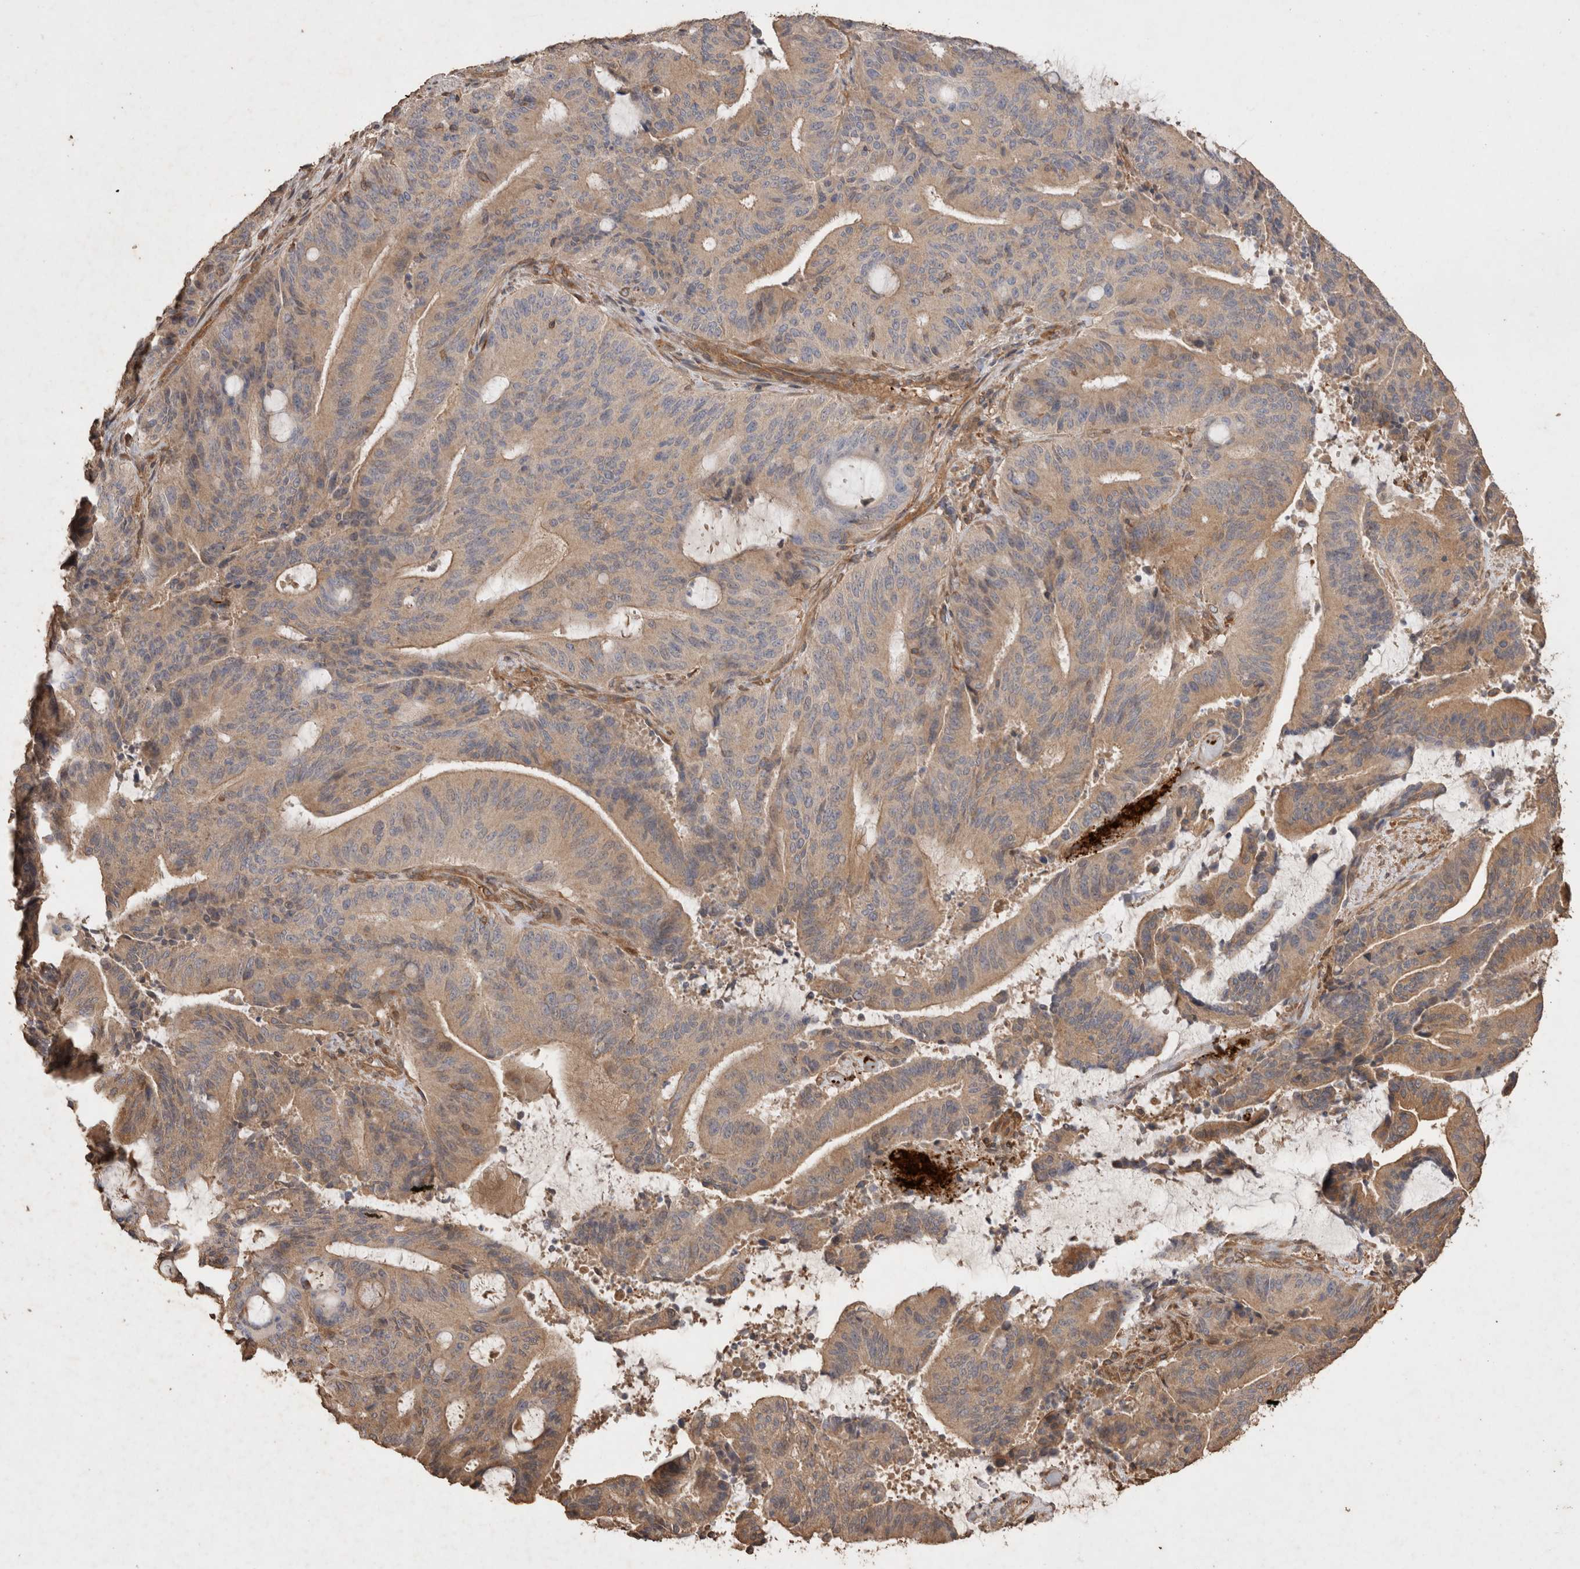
{"staining": {"intensity": "moderate", "quantity": "25%-75%", "location": "cytoplasmic/membranous"}, "tissue": "liver cancer", "cell_type": "Tumor cells", "image_type": "cancer", "snomed": [{"axis": "morphology", "description": "Normal tissue, NOS"}, {"axis": "morphology", "description": "Cholangiocarcinoma"}, {"axis": "topography", "description": "Liver"}, {"axis": "topography", "description": "Peripheral nerve tissue"}], "caption": "Immunohistochemistry of human liver cancer exhibits medium levels of moderate cytoplasmic/membranous expression in about 25%-75% of tumor cells. Nuclei are stained in blue.", "gene": "SNX31", "patient": {"sex": "female", "age": 73}}